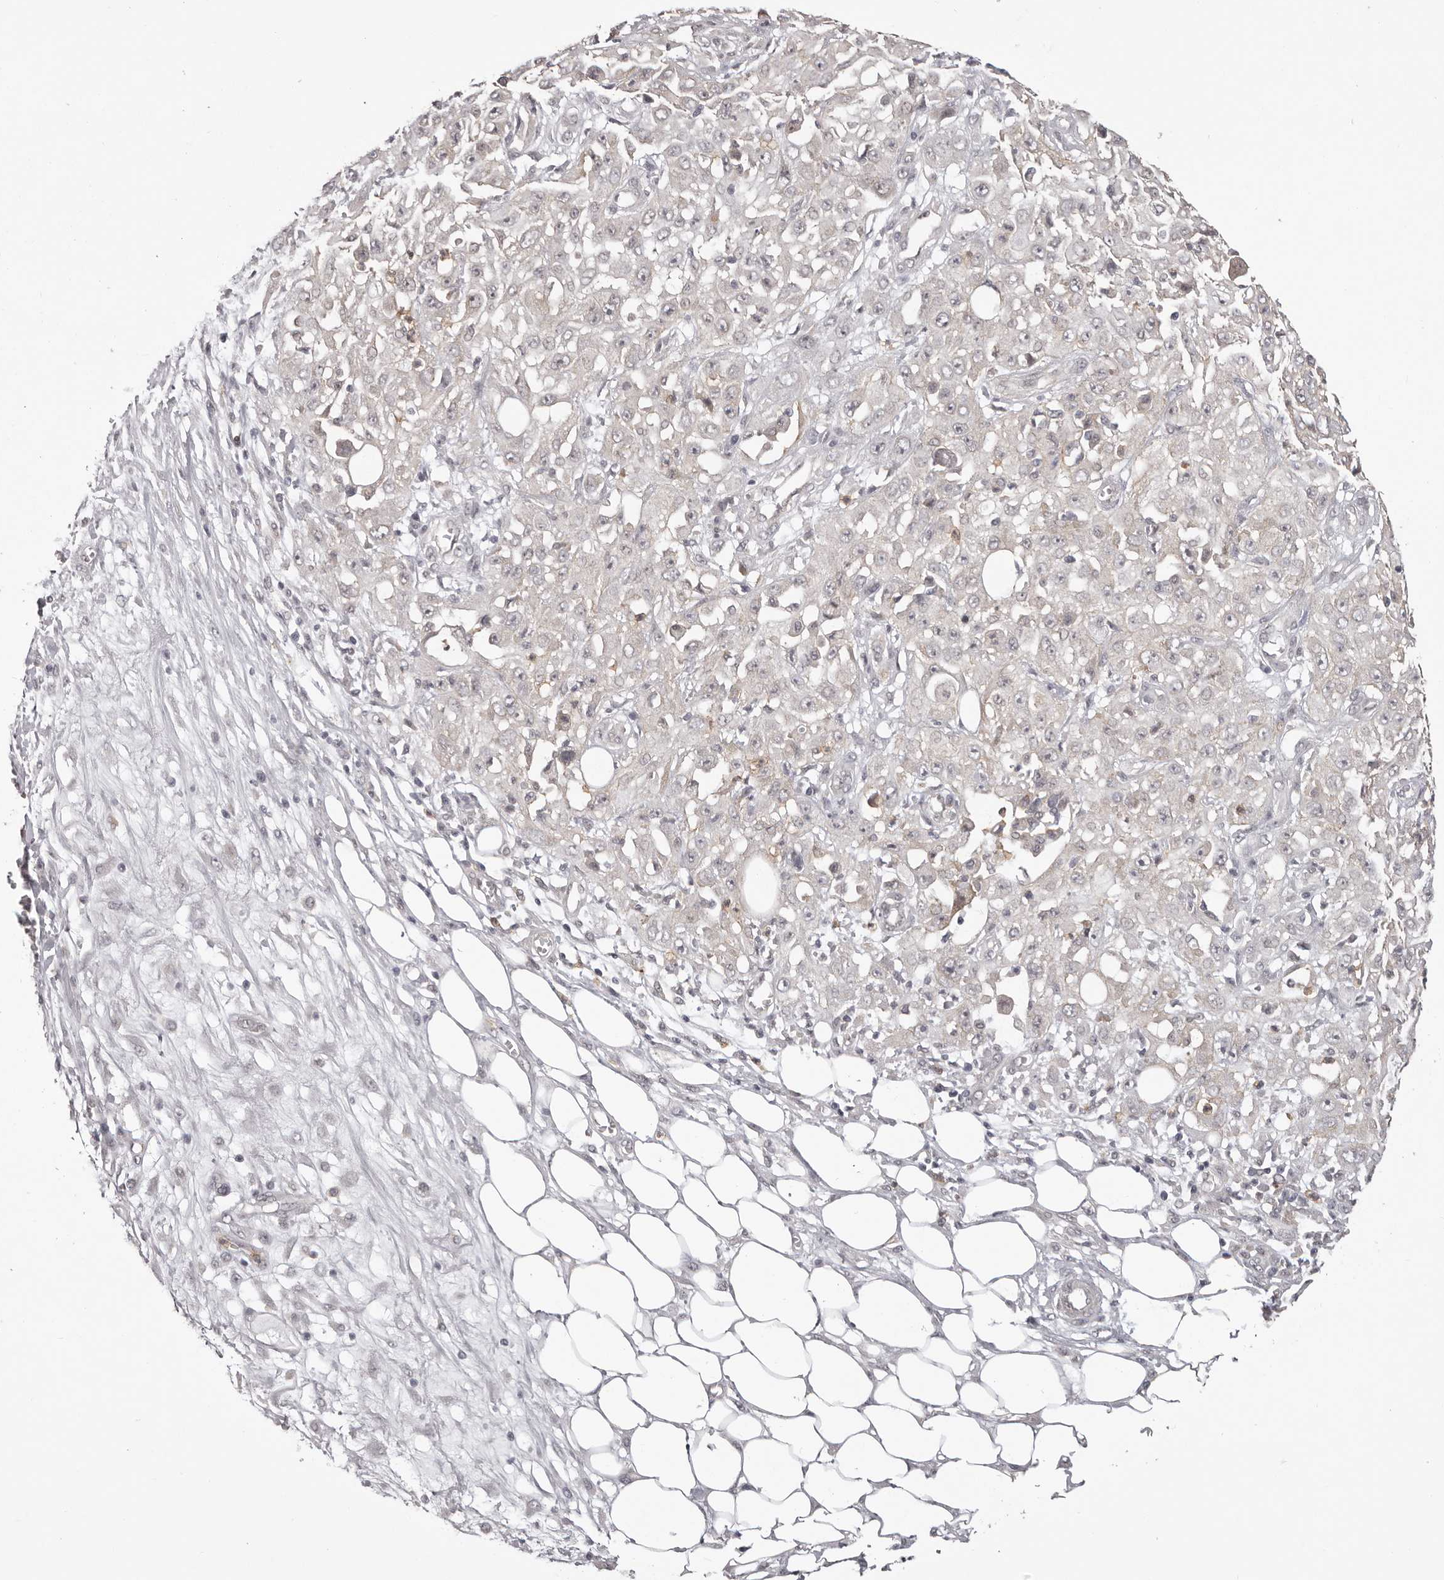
{"staining": {"intensity": "negative", "quantity": "none", "location": "none"}, "tissue": "skin cancer", "cell_type": "Tumor cells", "image_type": "cancer", "snomed": [{"axis": "morphology", "description": "Squamous cell carcinoma, NOS"}, {"axis": "morphology", "description": "Squamous cell carcinoma, metastatic, NOS"}, {"axis": "topography", "description": "Skin"}, {"axis": "topography", "description": "Lymph node"}], "caption": "Human skin cancer stained for a protein using immunohistochemistry (IHC) demonstrates no expression in tumor cells.", "gene": "RNF2", "patient": {"sex": "male", "age": 75}}